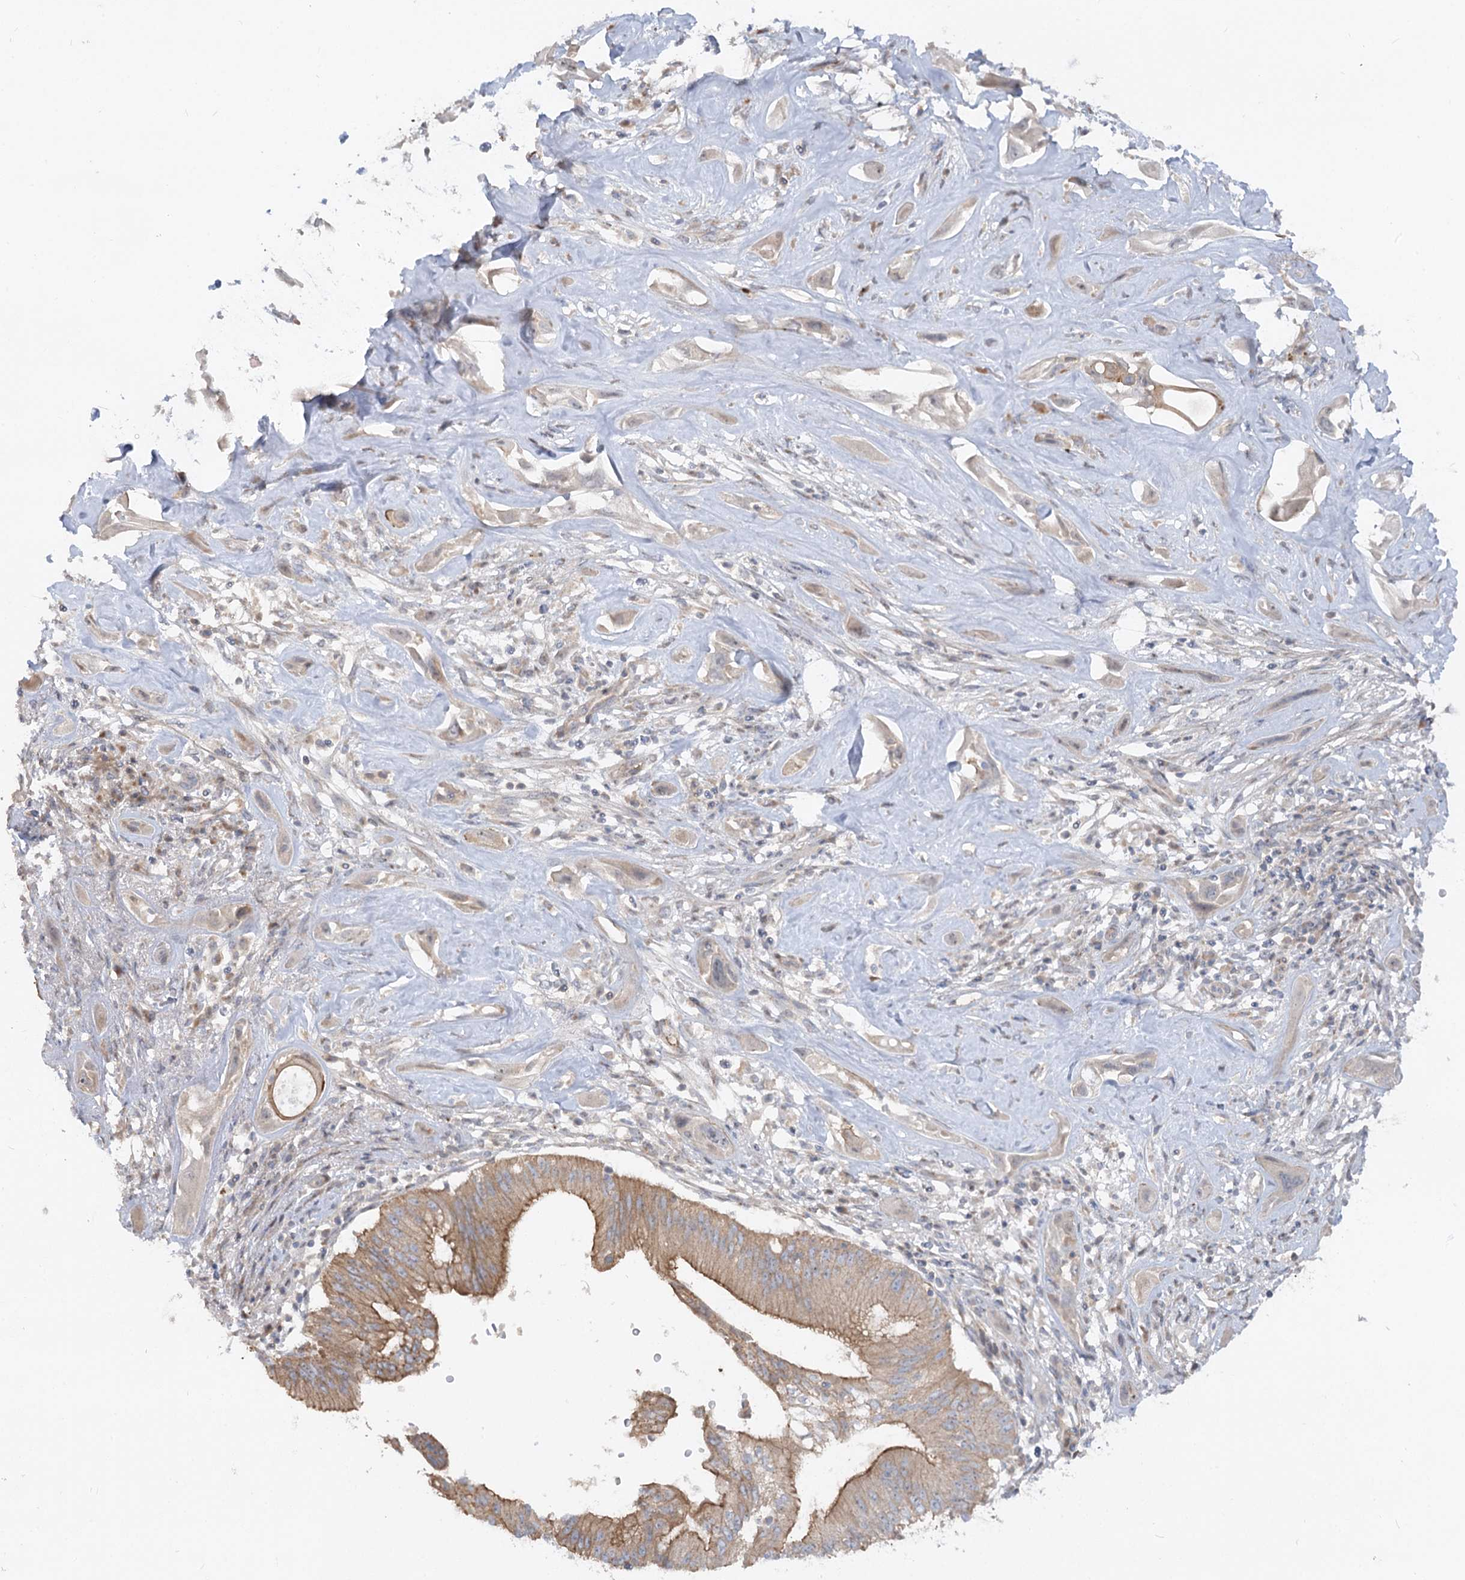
{"staining": {"intensity": "moderate", "quantity": ">75%", "location": "cytoplasmic/membranous"}, "tissue": "pancreatic cancer", "cell_type": "Tumor cells", "image_type": "cancer", "snomed": [{"axis": "morphology", "description": "Adenocarcinoma, NOS"}, {"axis": "topography", "description": "Pancreas"}], "caption": "Pancreatic cancer (adenocarcinoma) was stained to show a protein in brown. There is medium levels of moderate cytoplasmic/membranous staining in about >75% of tumor cells. Immunohistochemistry (ihc) stains the protein in brown and the nuclei are stained blue.", "gene": "FGF19", "patient": {"sex": "male", "age": 68}}